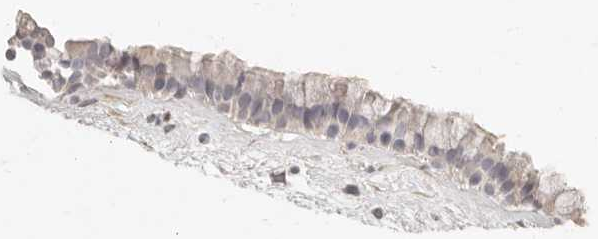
{"staining": {"intensity": "moderate", "quantity": "<25%", "location": "cytoplasmic/membranous"}, "tissue": "nasopharynx", "cell_type": "Respiratory epithelial cells", "image_type": "normal", "snomed": [{"axis": "morphology", "description": "Normal tissue, NOS"}, {"axis": "morphology", "description": "Inflammation, NOS"}, {"axis": "topography", "description": "Nasopharynx"}], "caption": "Protein expression analysis of unremarkable nasopharynx demonstrates moderate cytoplasmic/membranous expression in about <25% of respiratory epithelial cells. (Stains: DAB in brown, nuclei in blue, Microscopy: brightfield microscopy at high magnification).", "gene": "SASS6", "patient": {"sex": "male", "age": 48}}